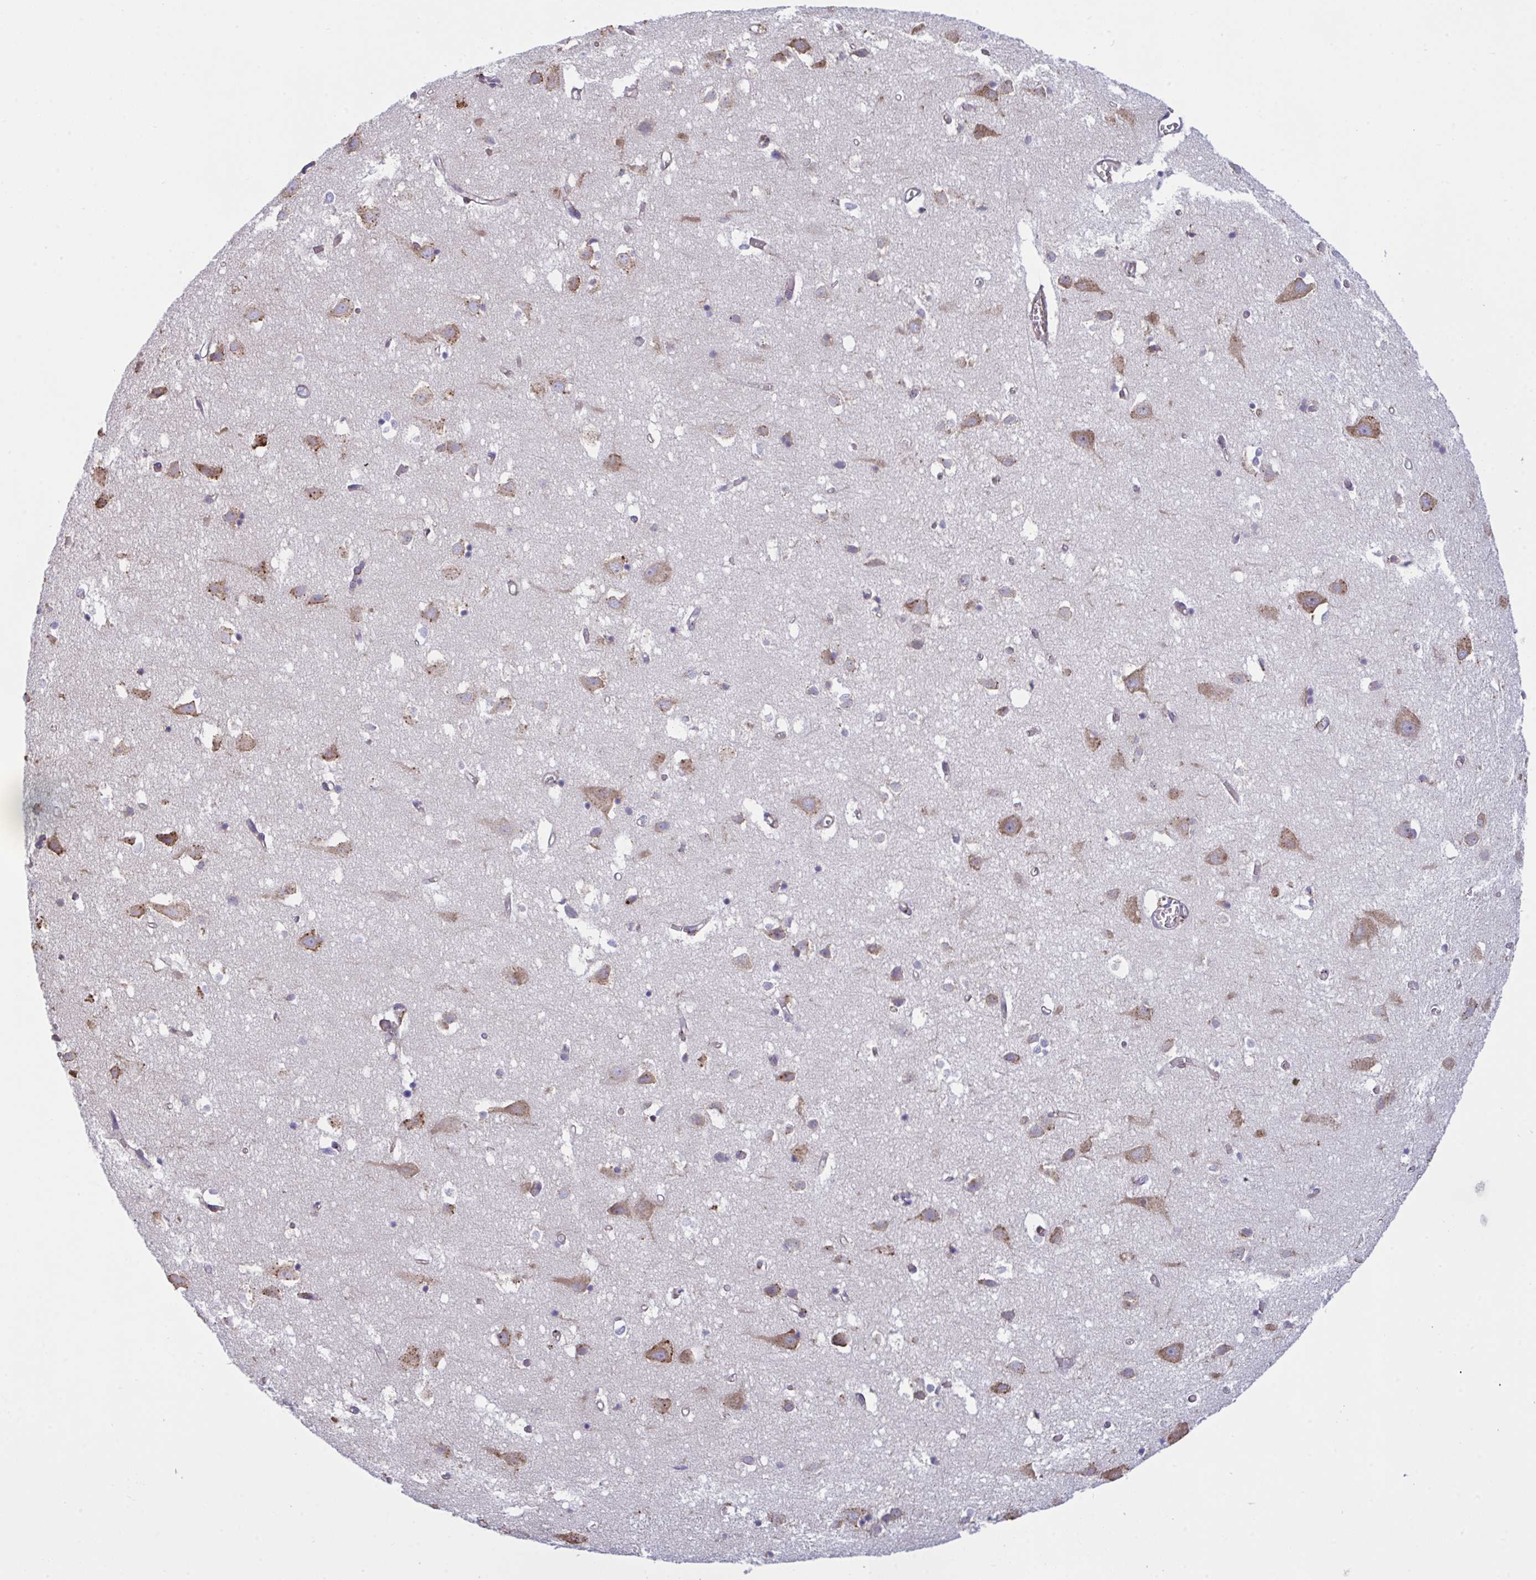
{"staining": {"intensity": "weak", "quantity": "25%-75%", "location": "cytoplasmic/membranous"}, "tissue": "cerebral cortex", "cell_type": "Endothelial cells", "image_type": "normal", "snomed": [{"axis": "morphology", "description": "Normal tissue, NOS"}, {"axis": "topography", "description": "Cerebral cortex"}], "caption": "Cerebral cortex stained for a protein exhibits weak cytoplasmic/membranous positivity in endothelial cells. The protein is stained brown, and the nuclei are stained in blue (DAB (3,3'-diaminobenzidine) IHC with brightfield microscopy, high magnification).", "gene": "MYMK", "patient": {"sex": "male", "age": 70}}